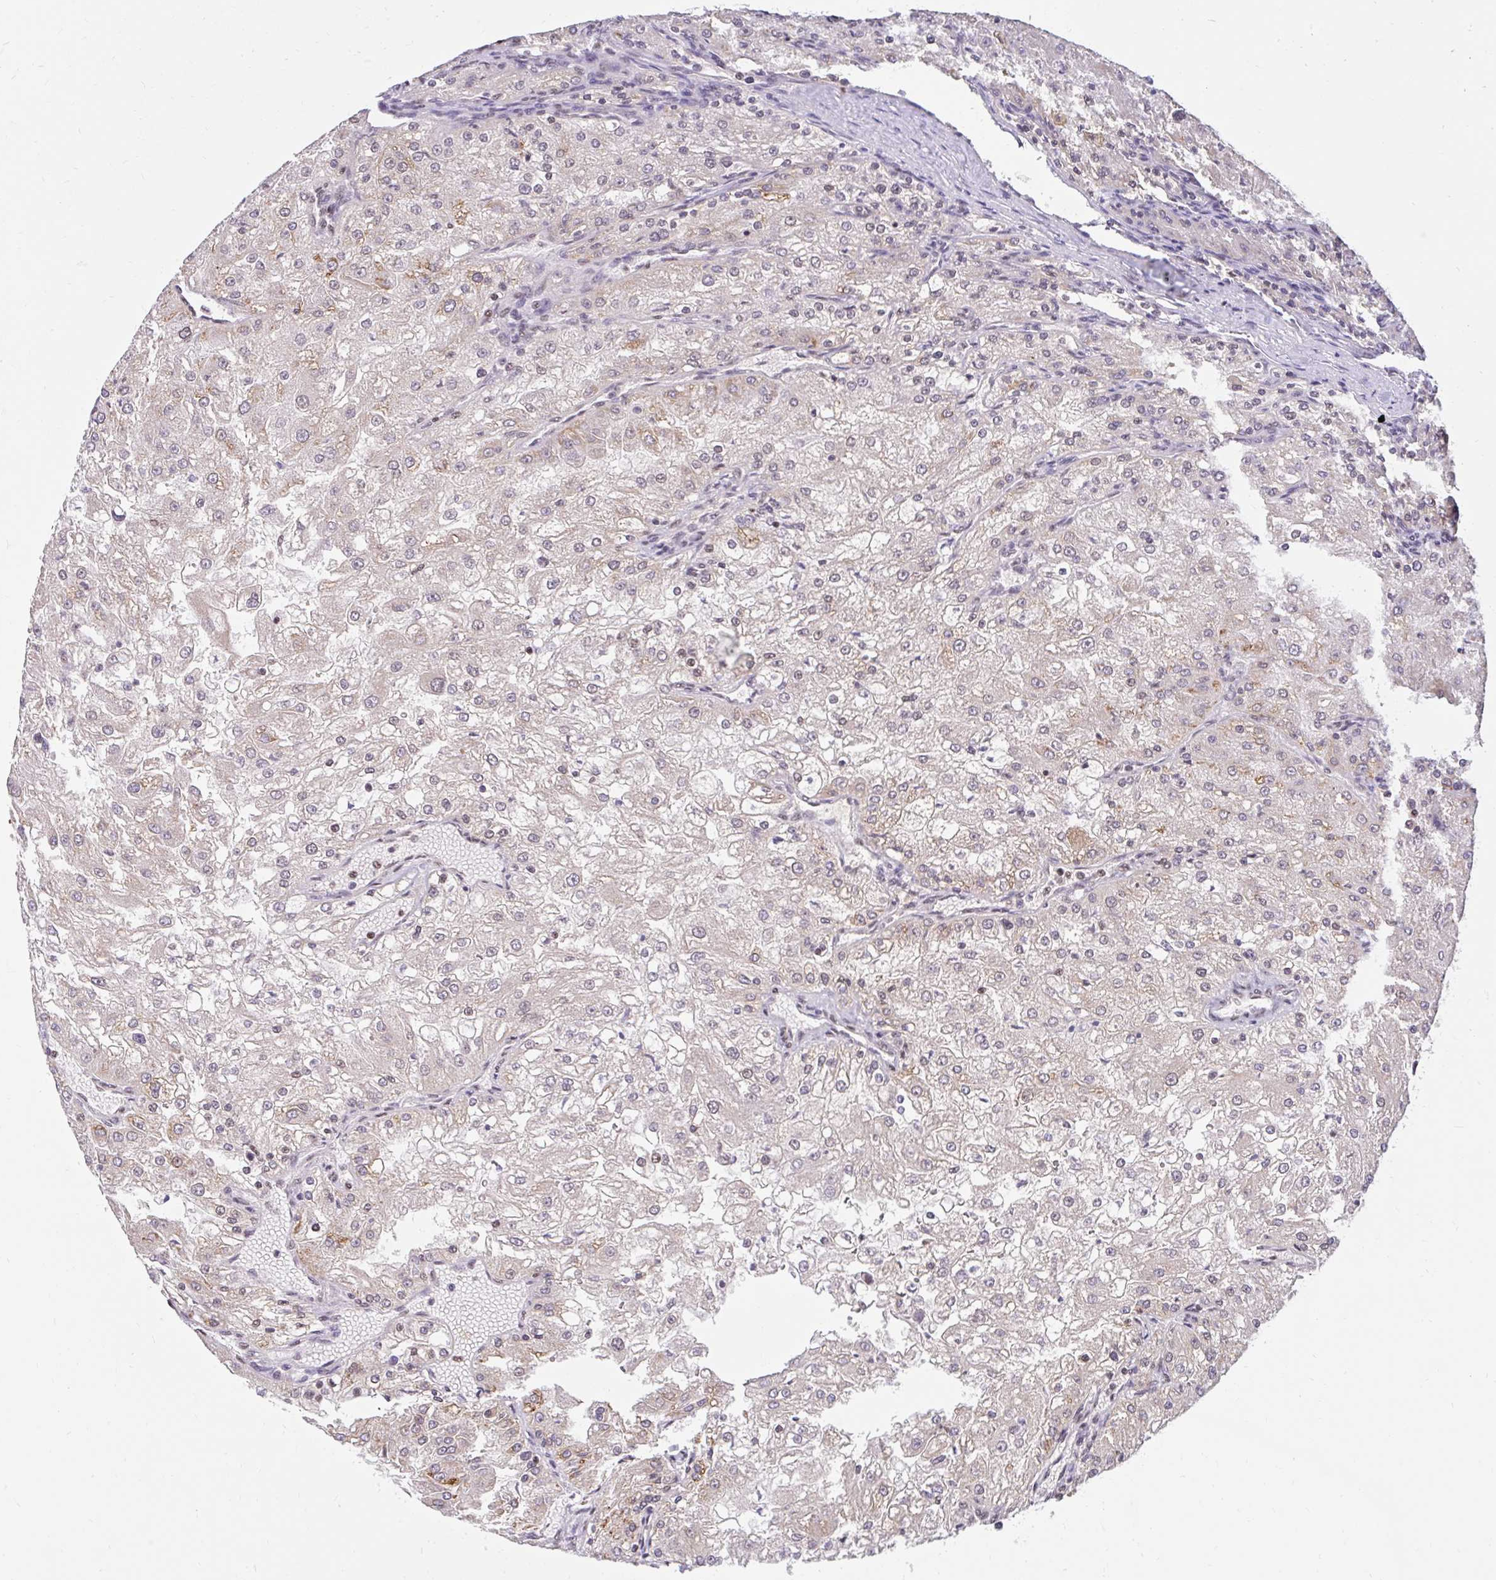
{"staining": {"intensity": "moderate", "quantity": ">75%", "location": "nuclear"}, "tissue": "renal cancer", "cell_type": "Tumor cells", "image_type": "cancer", "snomed": [{"axis": "morphology", "description": "Adenocarcinoma, NOS"}, {"axis": "topography", "description": "Kidney"}], "caption": "Renal cancer (adenocarcinoma) tissue shows moderate nuclear expression in approximately >75% of tumor cells, visualized by immunohistochemistry. Nuclei are stained in blue.", "gene": "ABCA9", "patient": {"sex": "female", "age": 74}}